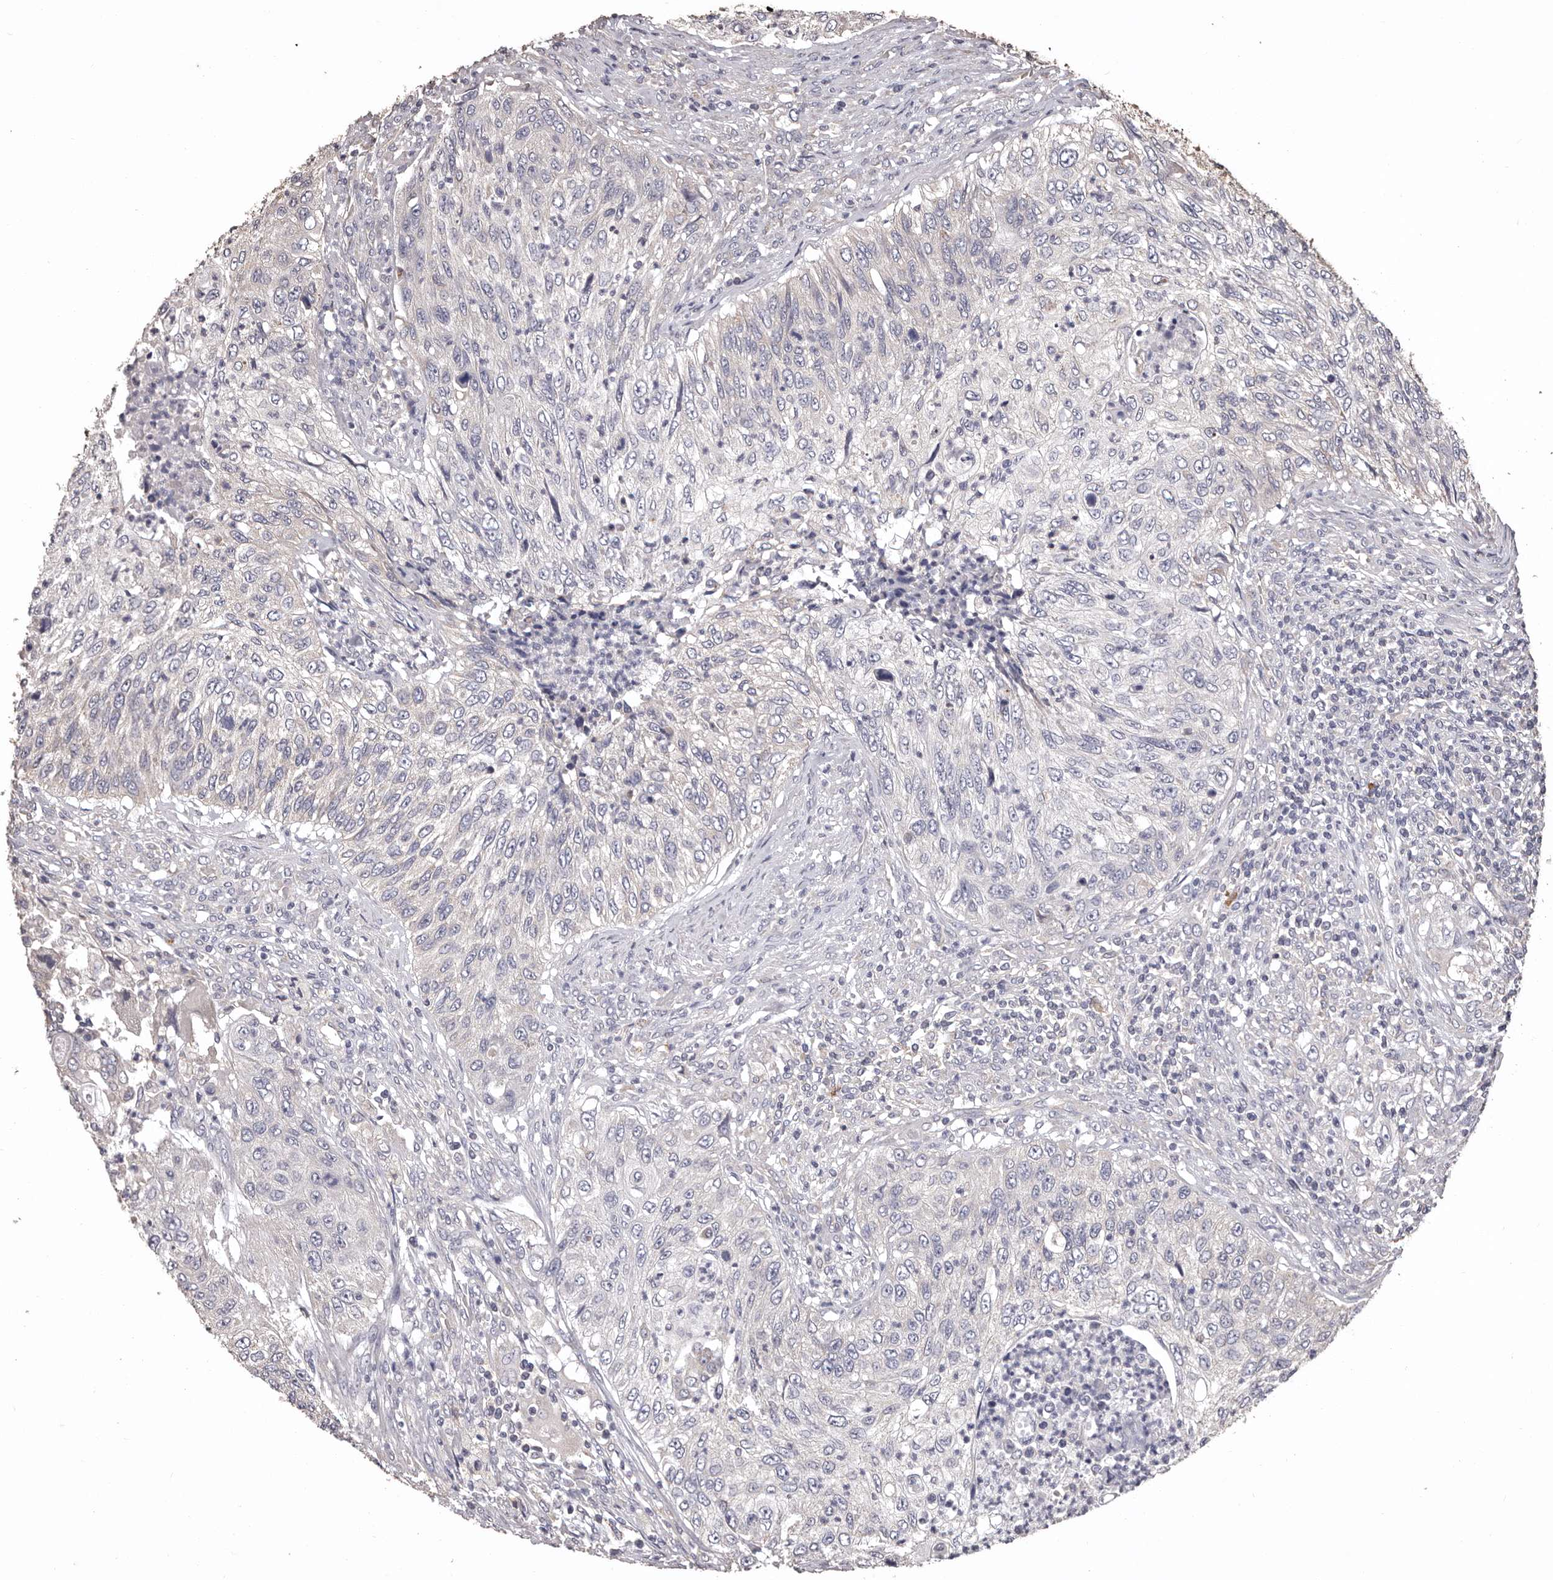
{"staining": {"intensity": "negative", "quantity": "none", "location": "none"}, "tissue": "urothelial cancer", "cell_type": "Tumor cells", "image_type": "cancer", "snomed": [{"axis": "morphology", "description": "Urothelial carcinoma, High grade"}, {"axis": "topography", "description": "Urinary bladder"}], "caption": "High magnification brightfield microscopy of urothelial carcinoma (high-grade) stained with DAB (brown) and counterstained with hematoxylin (blue): tumor cells show no significant staining. (IHC, brightfield microscopy, high magnification).", "gene": "ETNK1", "patient": {"sex": "female", "age": 60}}